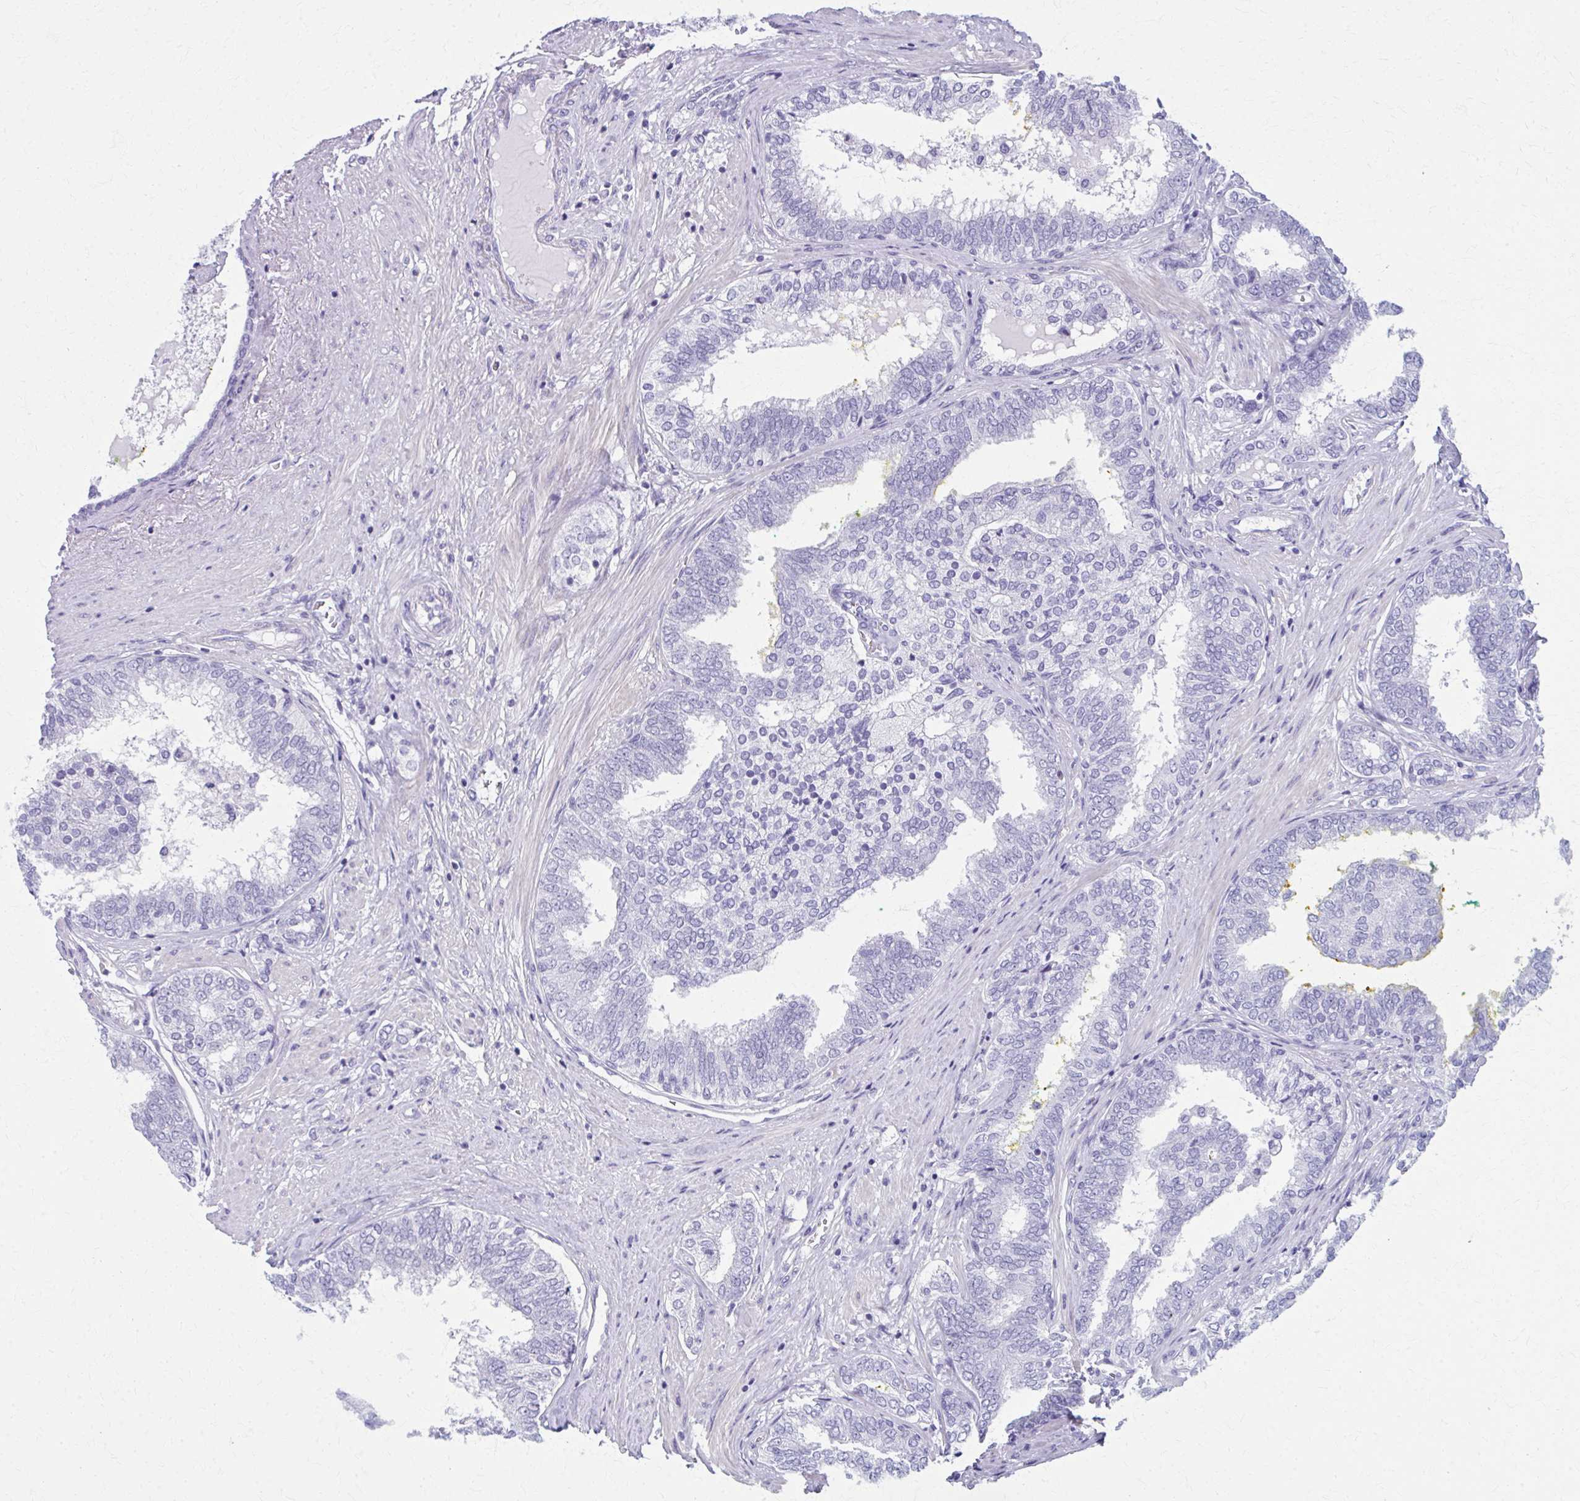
{"staining": {"intensity": "negative", "quantity": "none", "location": "none"}, "tissue": "prostate cancer", "cell_type": "Tumor cells", "image_type": "cancer", "snomed": [{"axis": "morphology", "description": "Adenocarcinoma, High grade"}, {"axis": "topography", "description": "Prostate"}], "caption": "IHC of prostate cancer reveals no staining in tumor cells.", "gene": "MPLKIP", "patient": {"sex": "male", "age": 72}}